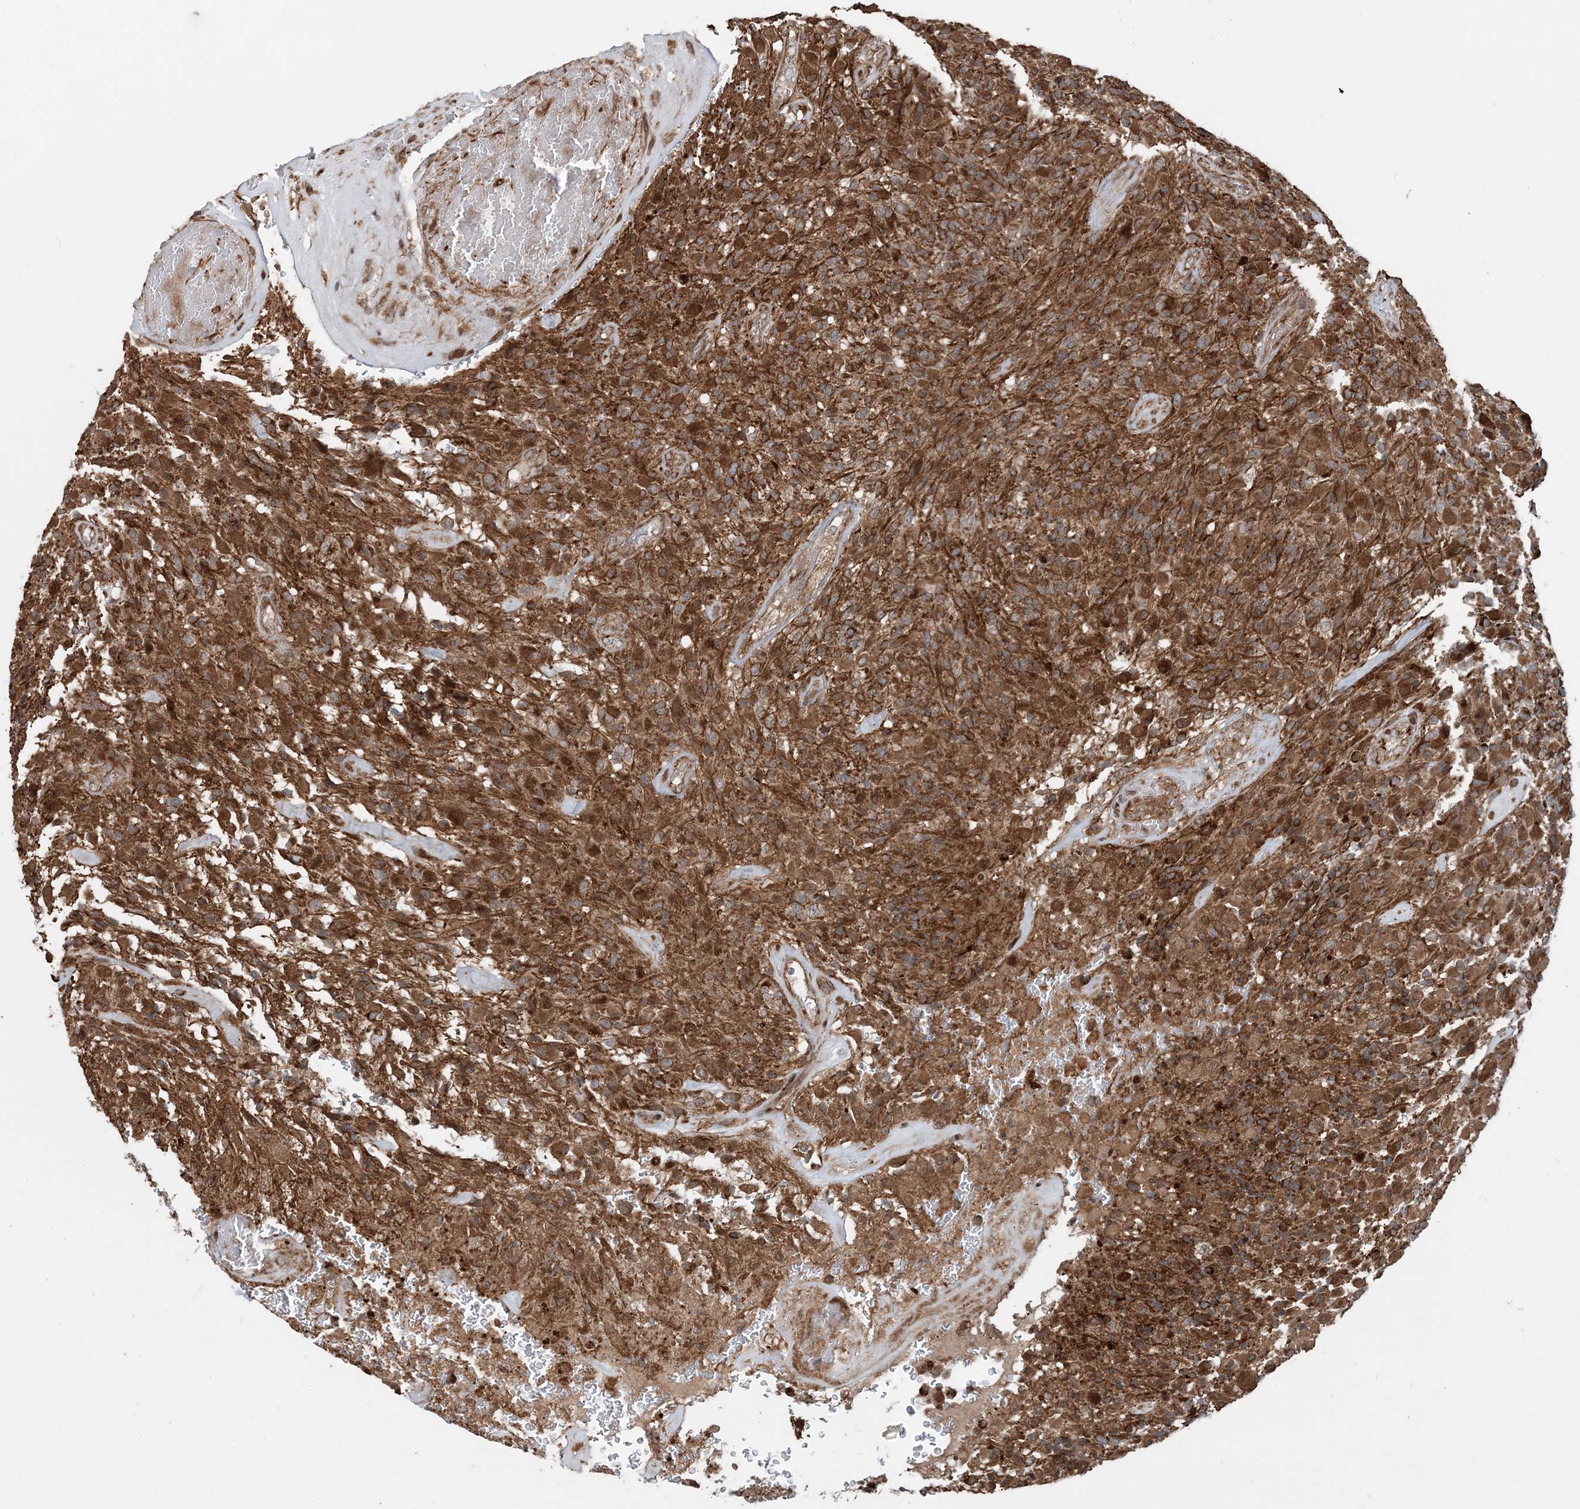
{"staining": {"intensity": "moderate", "quantity": ">75%", "location": "cytoplasmic/membranous"}, "tissue": "glioma", "cell_type": "Tumor cells", "image_type": "cancer", "snomed": [{"axis": "morphology", "description": "Glioma, malignant, High grade"}, {"axis": "topography", "description": "Brain"}], "caption": "This photomicrograph exhibits immunohistochemistry staining of high-grade glioma (malignant), with medium moderate cytoplasmic/membranous positivity in about >75% of tumor cells.", "gene": "EDEM2", "patient": {"sex": "male", "age": 71}}